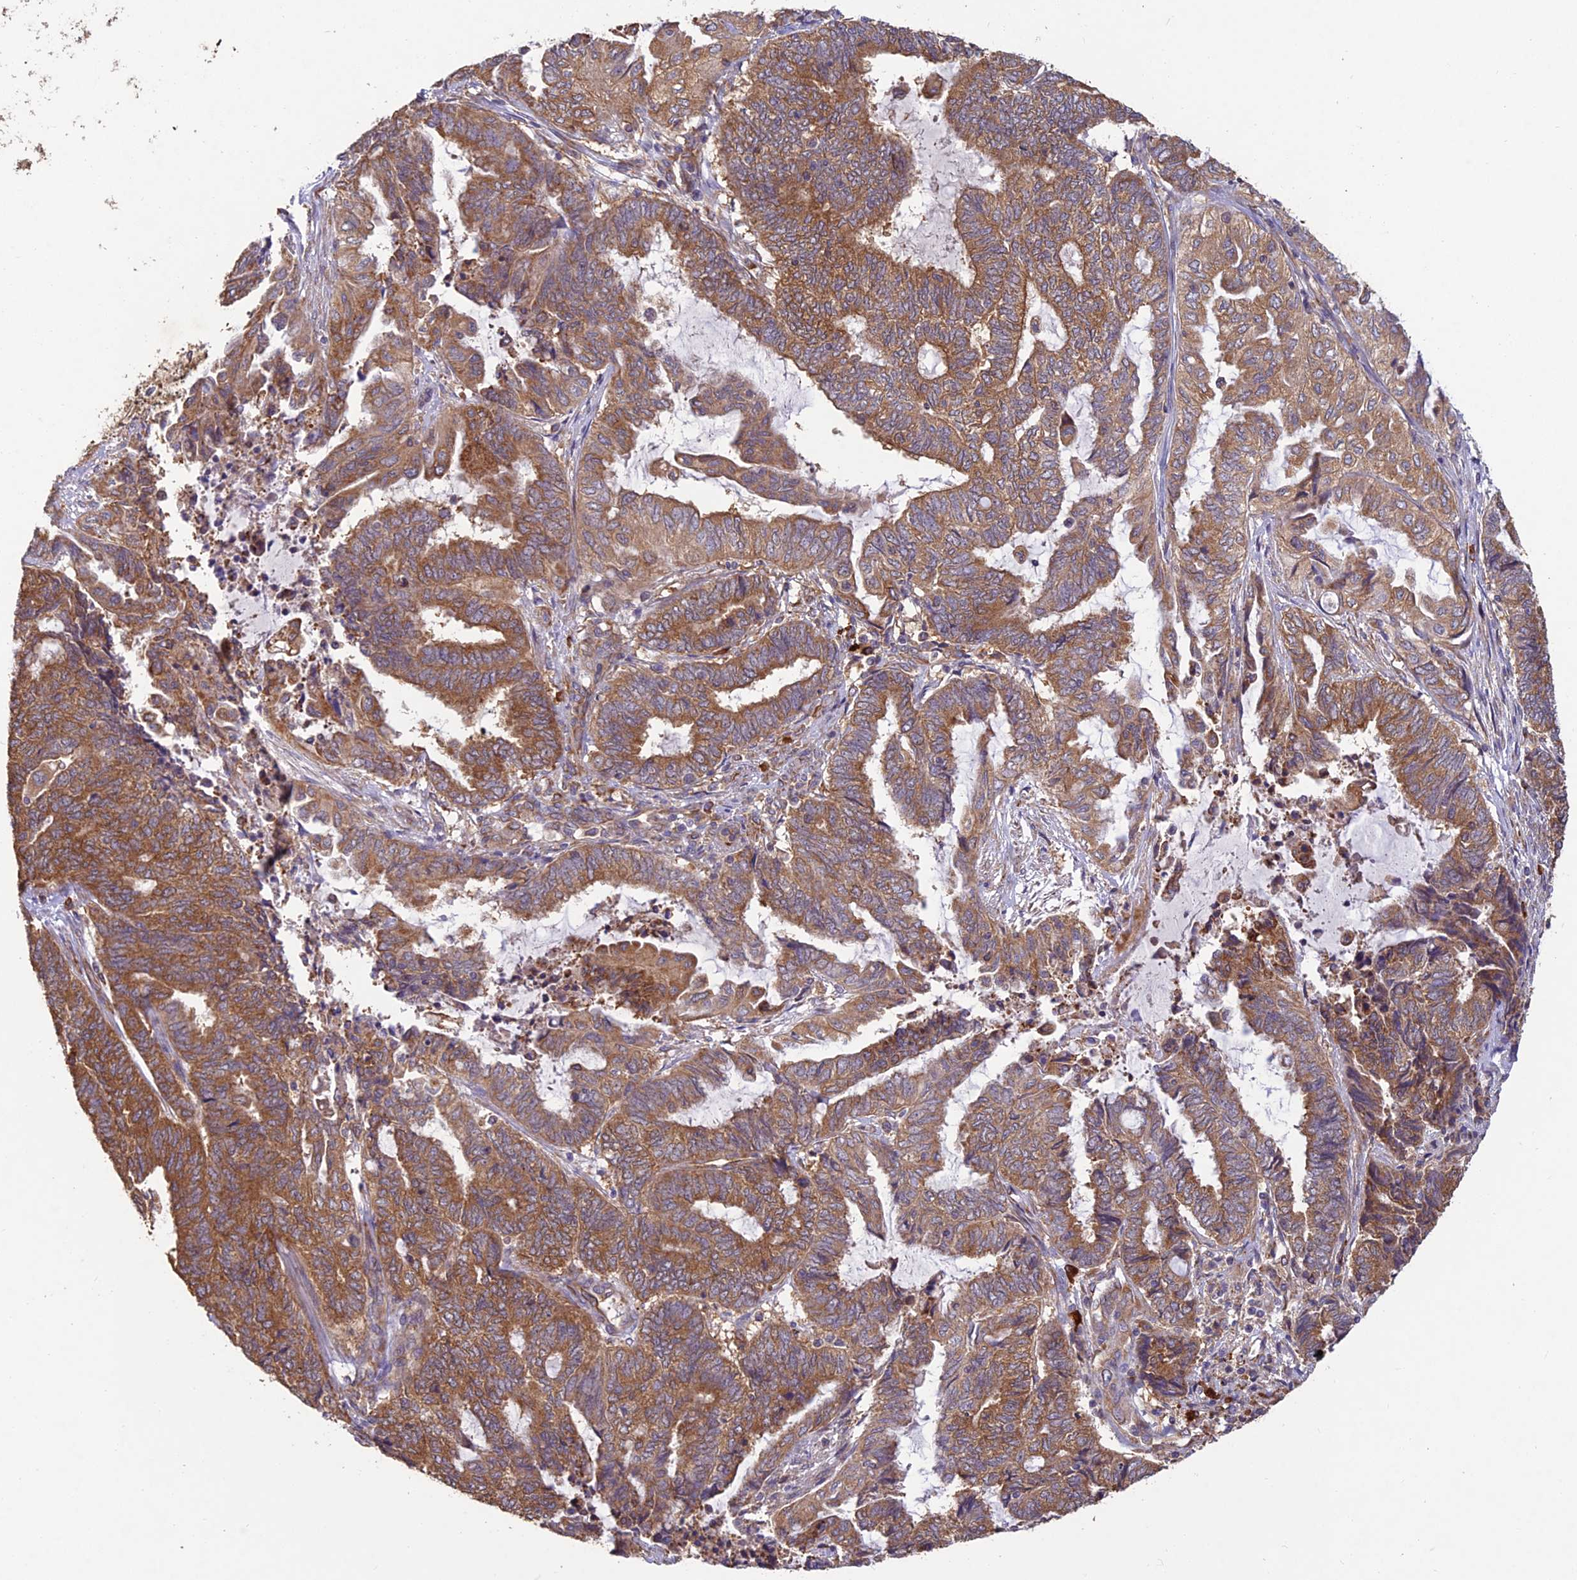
{"staining": {"intensity": "moderate", "quantity": ">75%", "location": "cytoplasmic/membranous"}, "tissue": "endometrial cancer", "cell_type": "Tumor cells", "image_type": "cancer", "snomed": [{"axis": "morphology", "description": "Adenocarcinoma, NOS"}, {"axis": "topography", "description": "Uterus"}, {"axis": "topography", "description": "Endometrium"}], "caption": "Adenocarcinoma (endometrial) stained with a protein marker demonstrates moderate staining in tumor cells.", "gene": "NXNL2", "patient": {"sex": "female", "age": 70}}